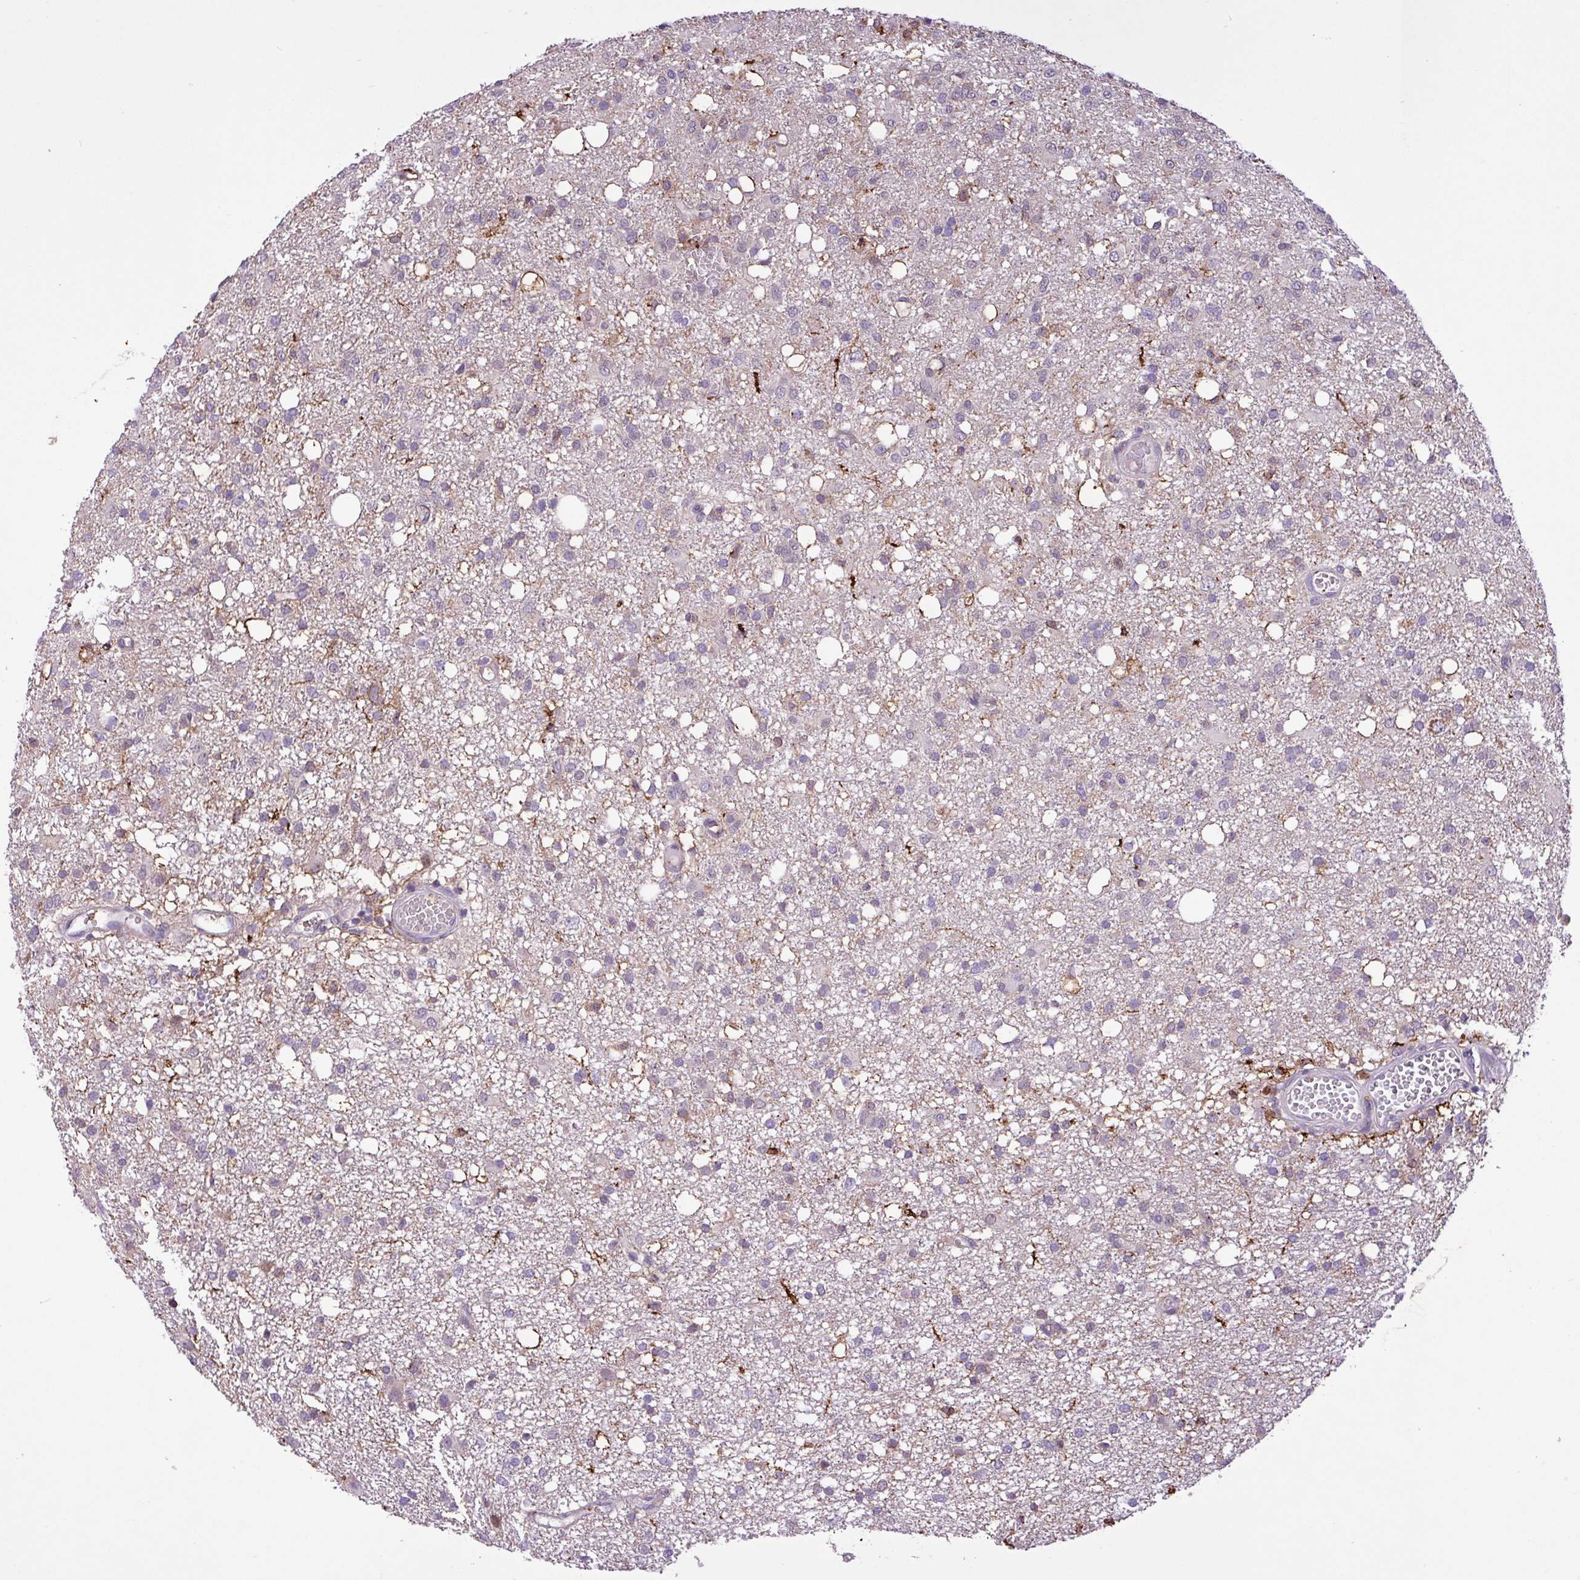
{"staining": {"intensity": "negative", "quantity": "none", "location": "none"}, "tissue": "glioma", "cell_type": "Tumor cells", "image_type": "cancer", "snomed": [{"axis": "morphology", "description": "Glioma, malignant, High grade"}, {"axis": "topography", "description": "Brain"}], "caption": "Malignant high-grade glioma was stained to show a protein in brown. There is no significant staining in tumor cells.", "gene": "RPP25L", "patient": {"sex": "female", "age": 59}}